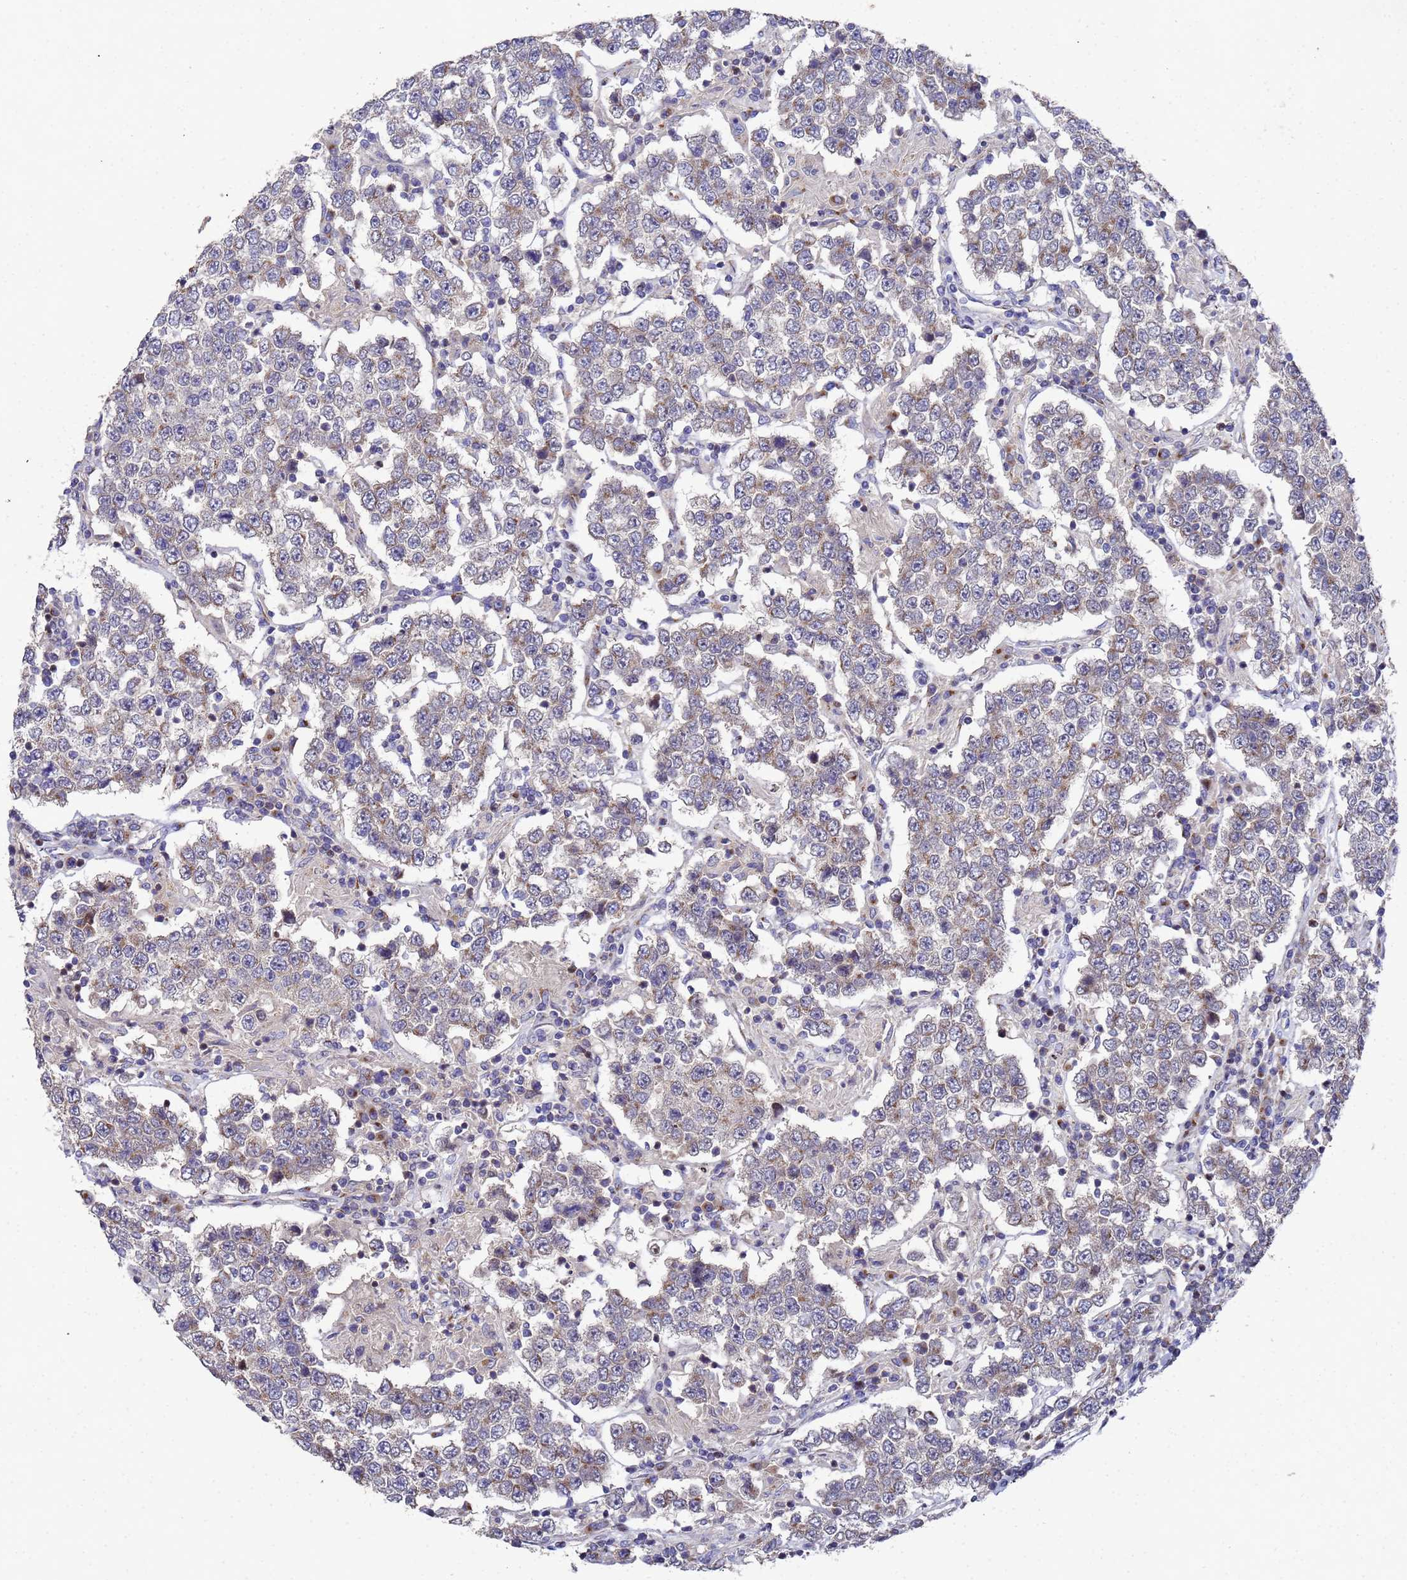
{"staining": {"intensity": "weak", "quantity": "25%-75%", "location": "cytoplasmic/membranous"}, "tissue": "testis cancer", "cell_type": "Tumor cells", "image_type": "cancer", "snomed": [{"axis": "morphology", "description": "Normal tissue, NOS"}, {"axis": "morphology", "description": "Urothelial carcinoma, High grade"}, {"axis": "morphology", "description": "Seminoma, NOS"}, {"axis": "morphology", "description": "Carcinoma, Embryonal, NOS"}, {"axis": "topography", "description": "Urinary bladder"}, {"axis": "topography", "description": "Testis"}], "caption": "A high-resolution histopathology image shows immunohistochemistry staining of testis cancer (high-grade urothelial carcinoma), which demonstrates weak cytoplasmic/membranous staining in about 25%-75% of tumor cells.", "gene": "NSUN6", "patient": {"sex": "male", "age": 41}}